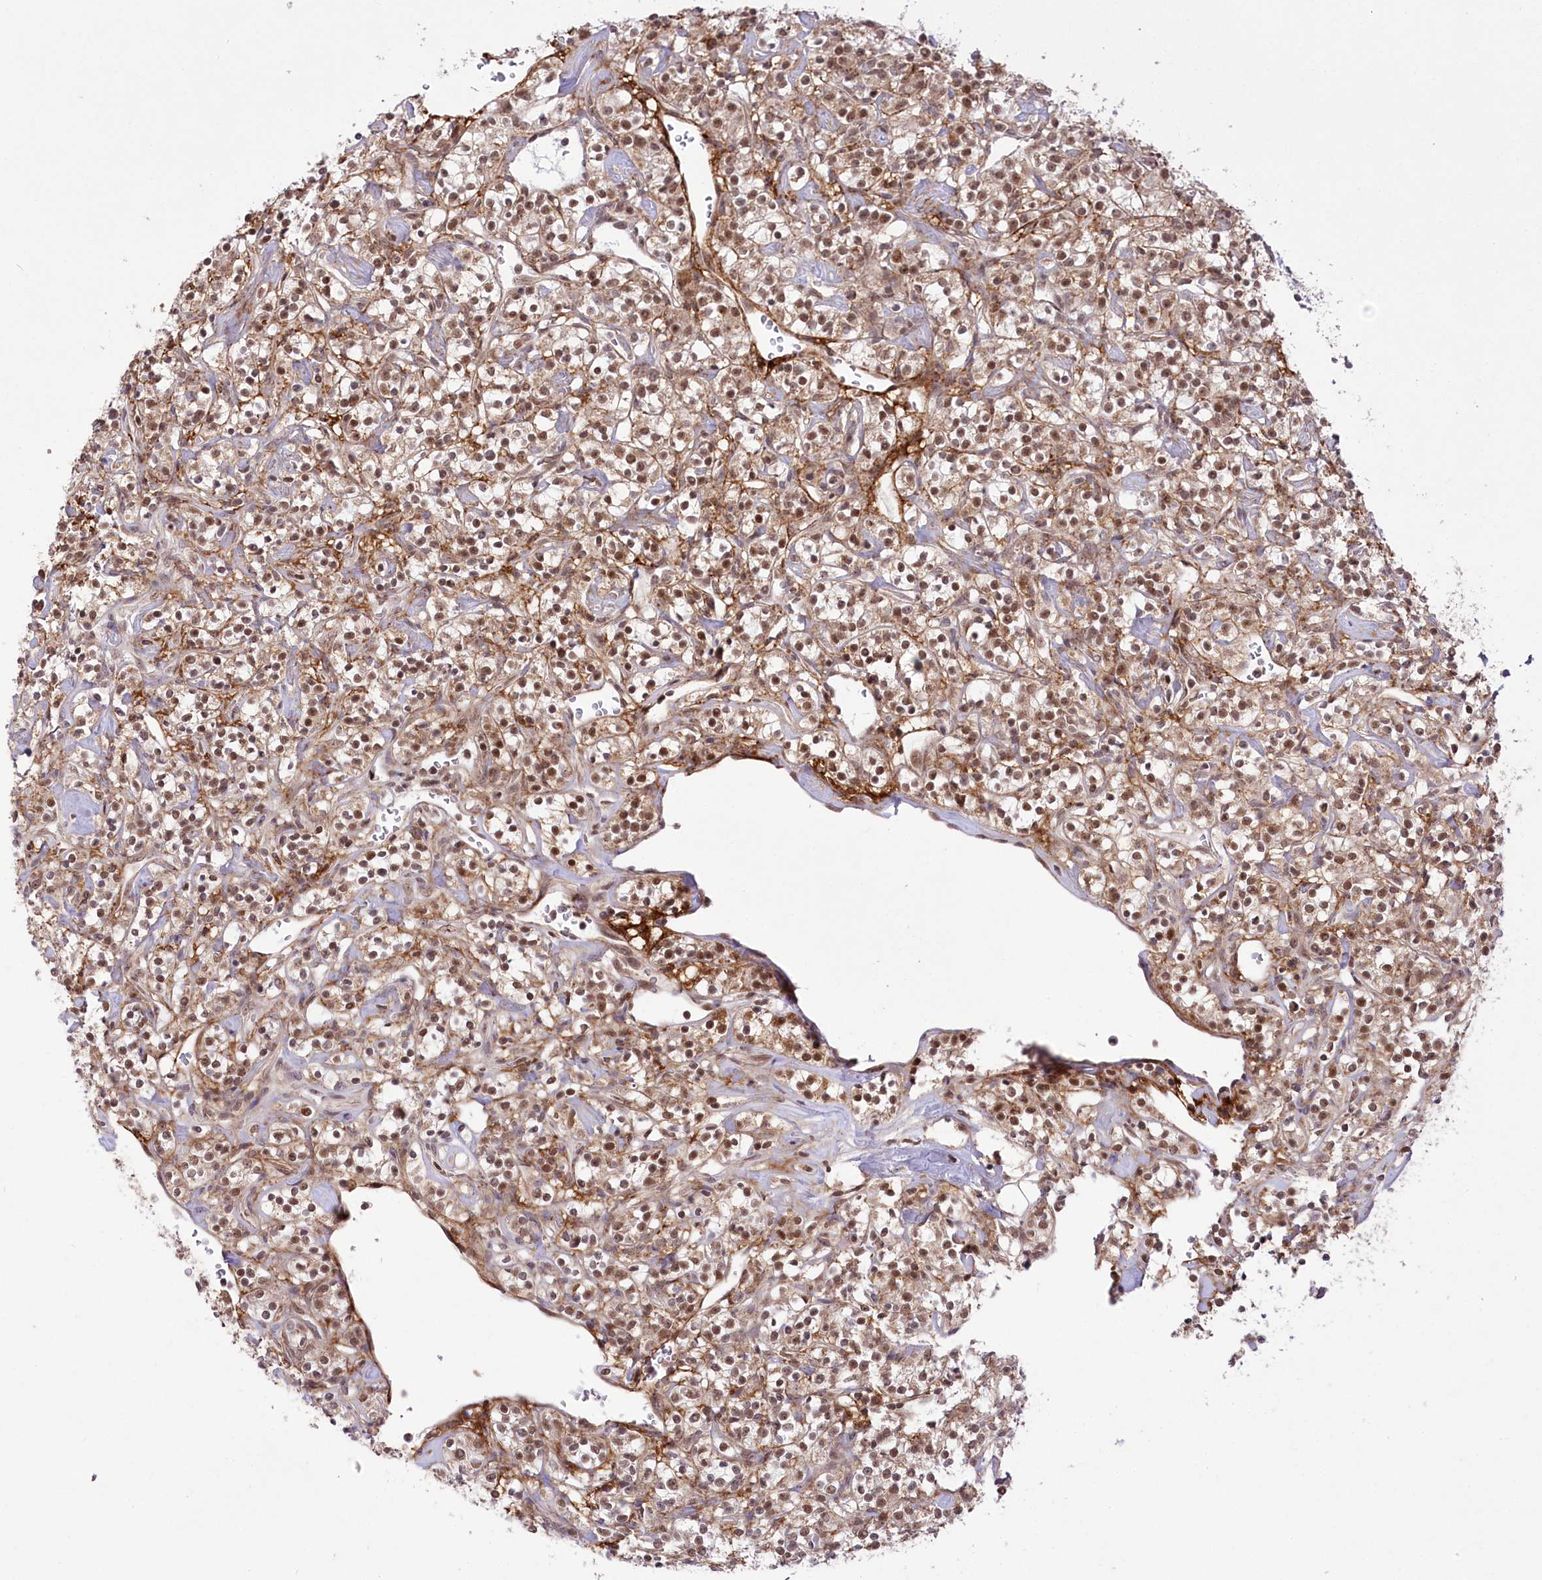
{"staining": {"intensity": "moderate", "quantity": ">75%", "location": "cytoplasmic/membranous,nuclear"}, "tissue": "renal cancer", "cell_type": "Tumor cells", "image_type": "cancer", "snomed": [{"axis": "morphology", "description": "Adenocarcinoma, NOS"}, {"axis": "topography", "description": "Kidney"}], "caption": "Renal adenocarcinoma stained with IHC shows moderate cytoplasmic/membranous and nuclear staining in approximately >75% of tumor cells.", "gene": "ZMAT2", "patient": {"sex": "male", "age": 77}}